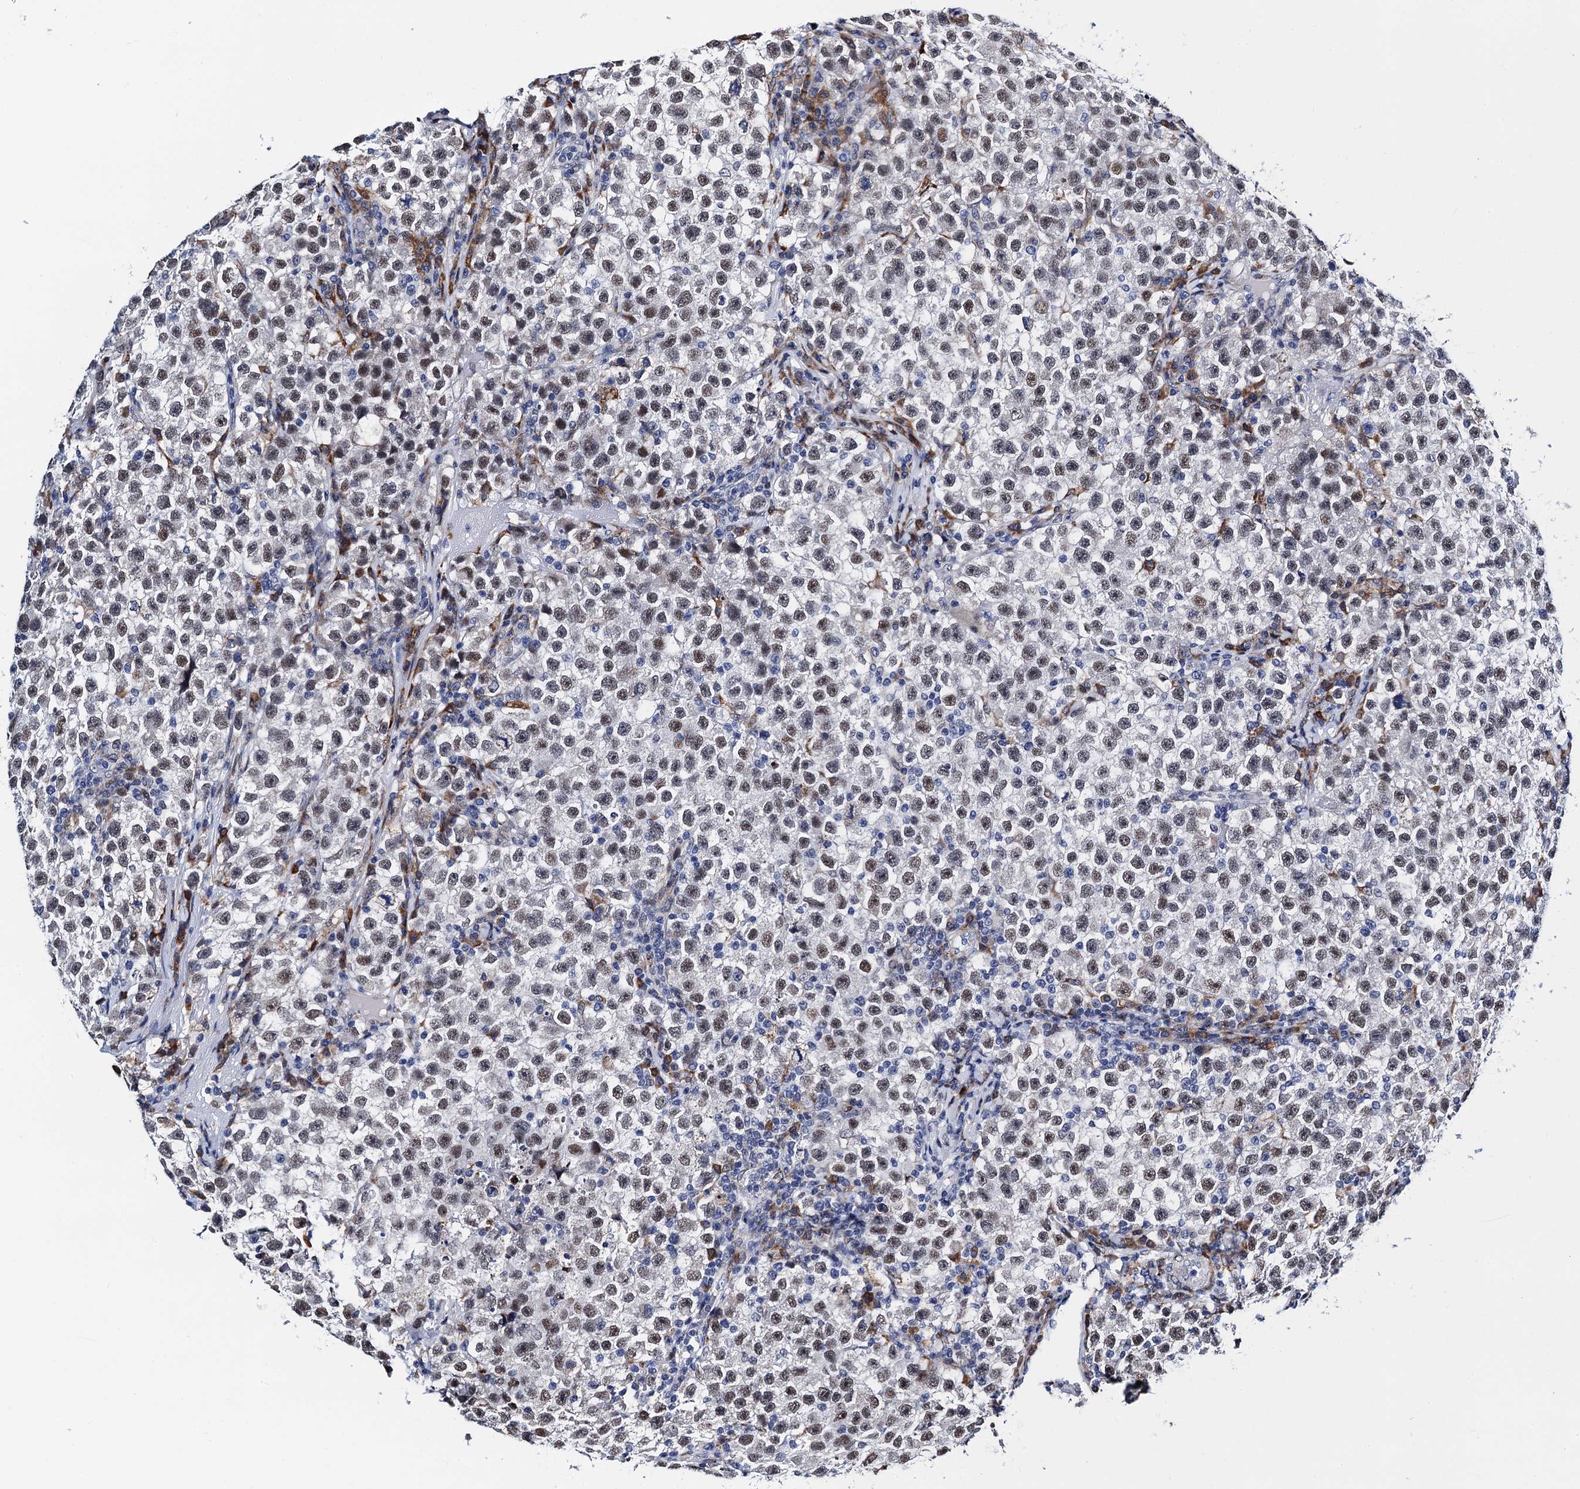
{"staining": {"intensity": "moderate", "quantity": ">75%", "location": "nuclear"}, "tissue": "testis cancer", "cell_type": "Tumor cells", "image_type": "cancer", "snomed": [{"axis": "morphology", "description": "Seminoma, NOS"}, {"axis": "topography", "description": "Testis"}], "caption": "A brown stain highlights moderate nuclear positivity of a protein in testis seminoma tumor cells.", "gene": "SLC7A10", "patient": {"sex": "male", "age": 22}}